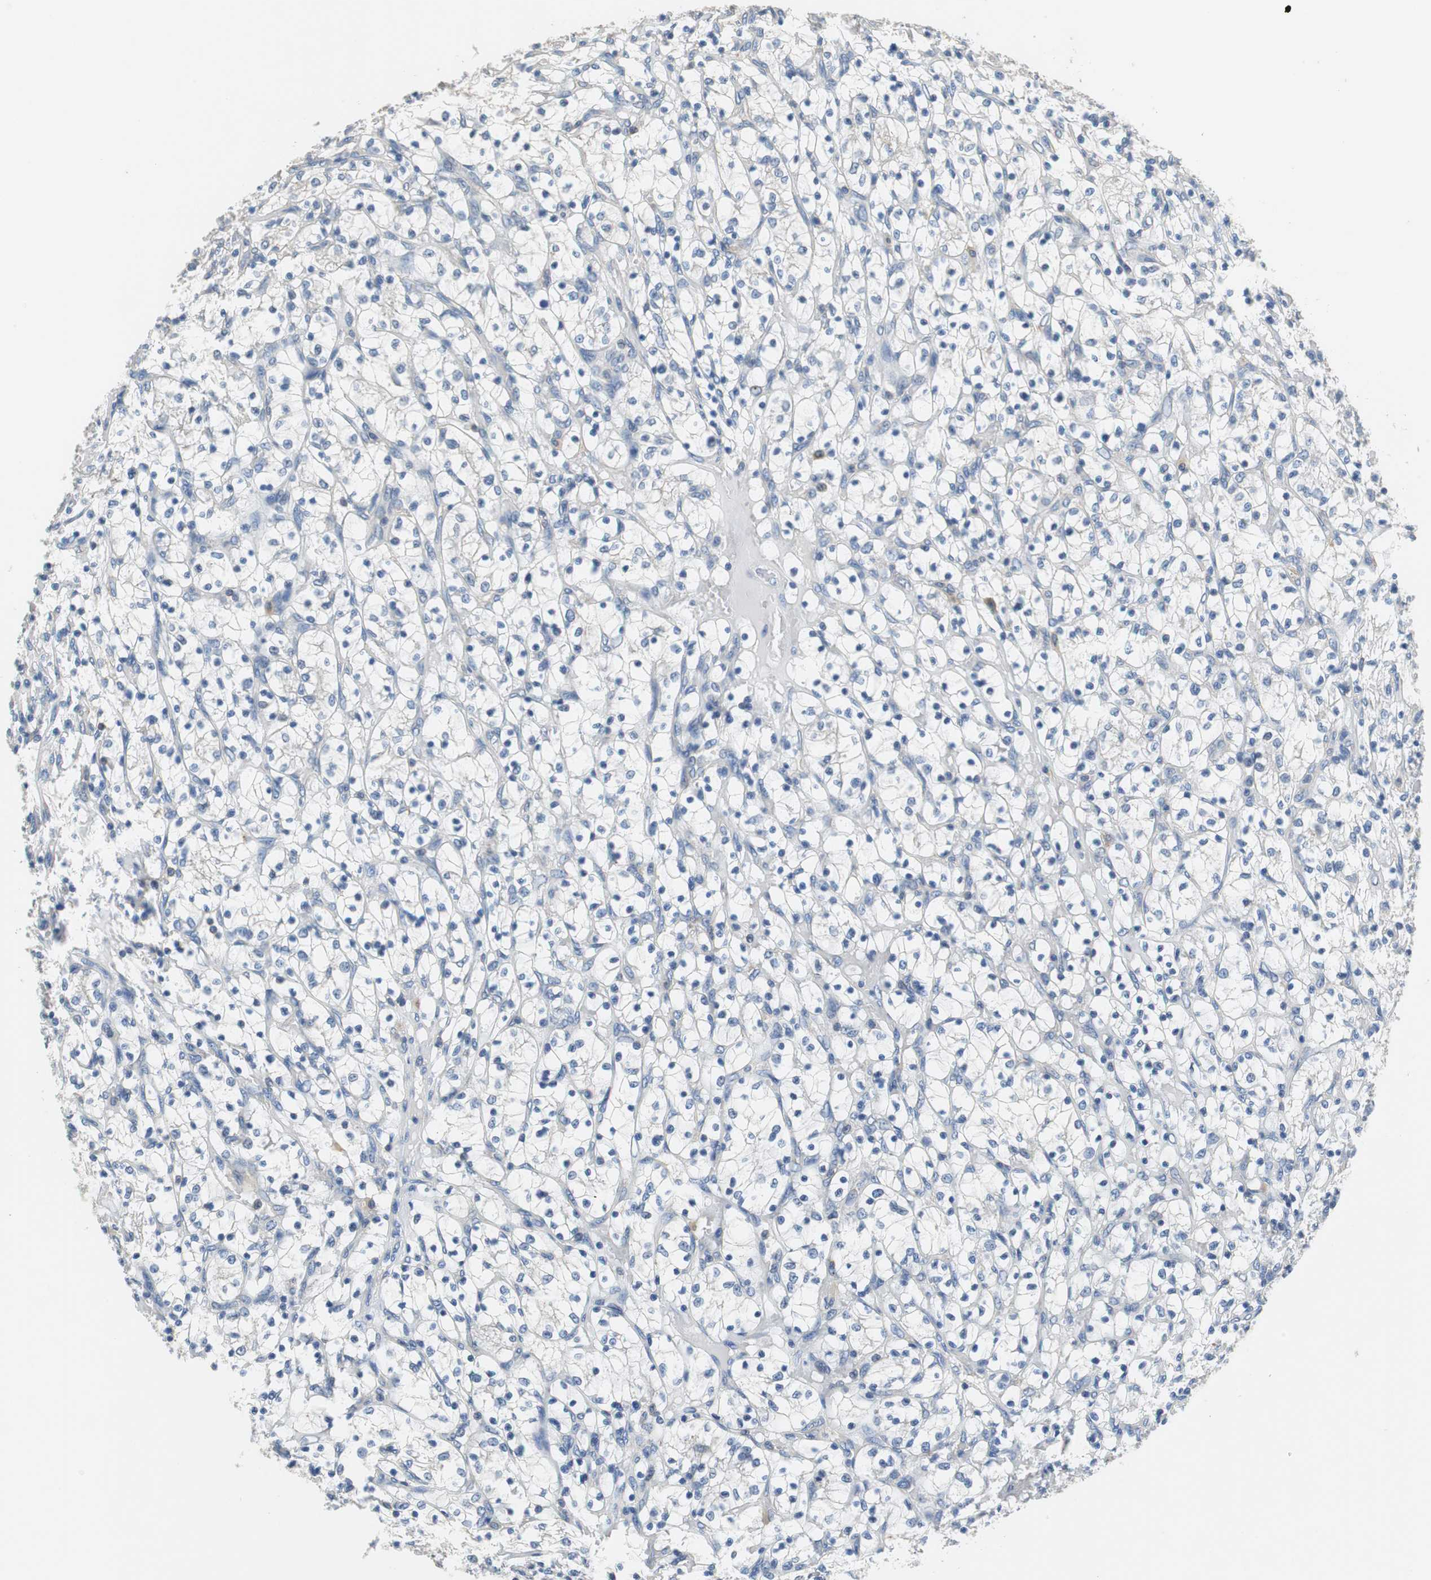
{"staining": {"intensity": "negative", "quantity": "none", "location": "none"}, "tissue": "renal cancer", "cell_type": "Tumor cells", "image_type": "cancer", "snomed": [{"axis": "morphology", "description": "Adenocarcinoma, NOS"}, {"axis": "topography", "description": "Kidney"}], "caption": "An IHC histopathology image of adenocarcinoma (renal) is shown. There is no staining in tumor cells of adenocarcinoma (renal). The staining is performed using DAB (3,3'-diaminobenzidine) brown chromogen with nuclei counter-stained in using hematoxylin.", "gene": "PRKCA", "patient": {"sex": "female", "age": 69}}